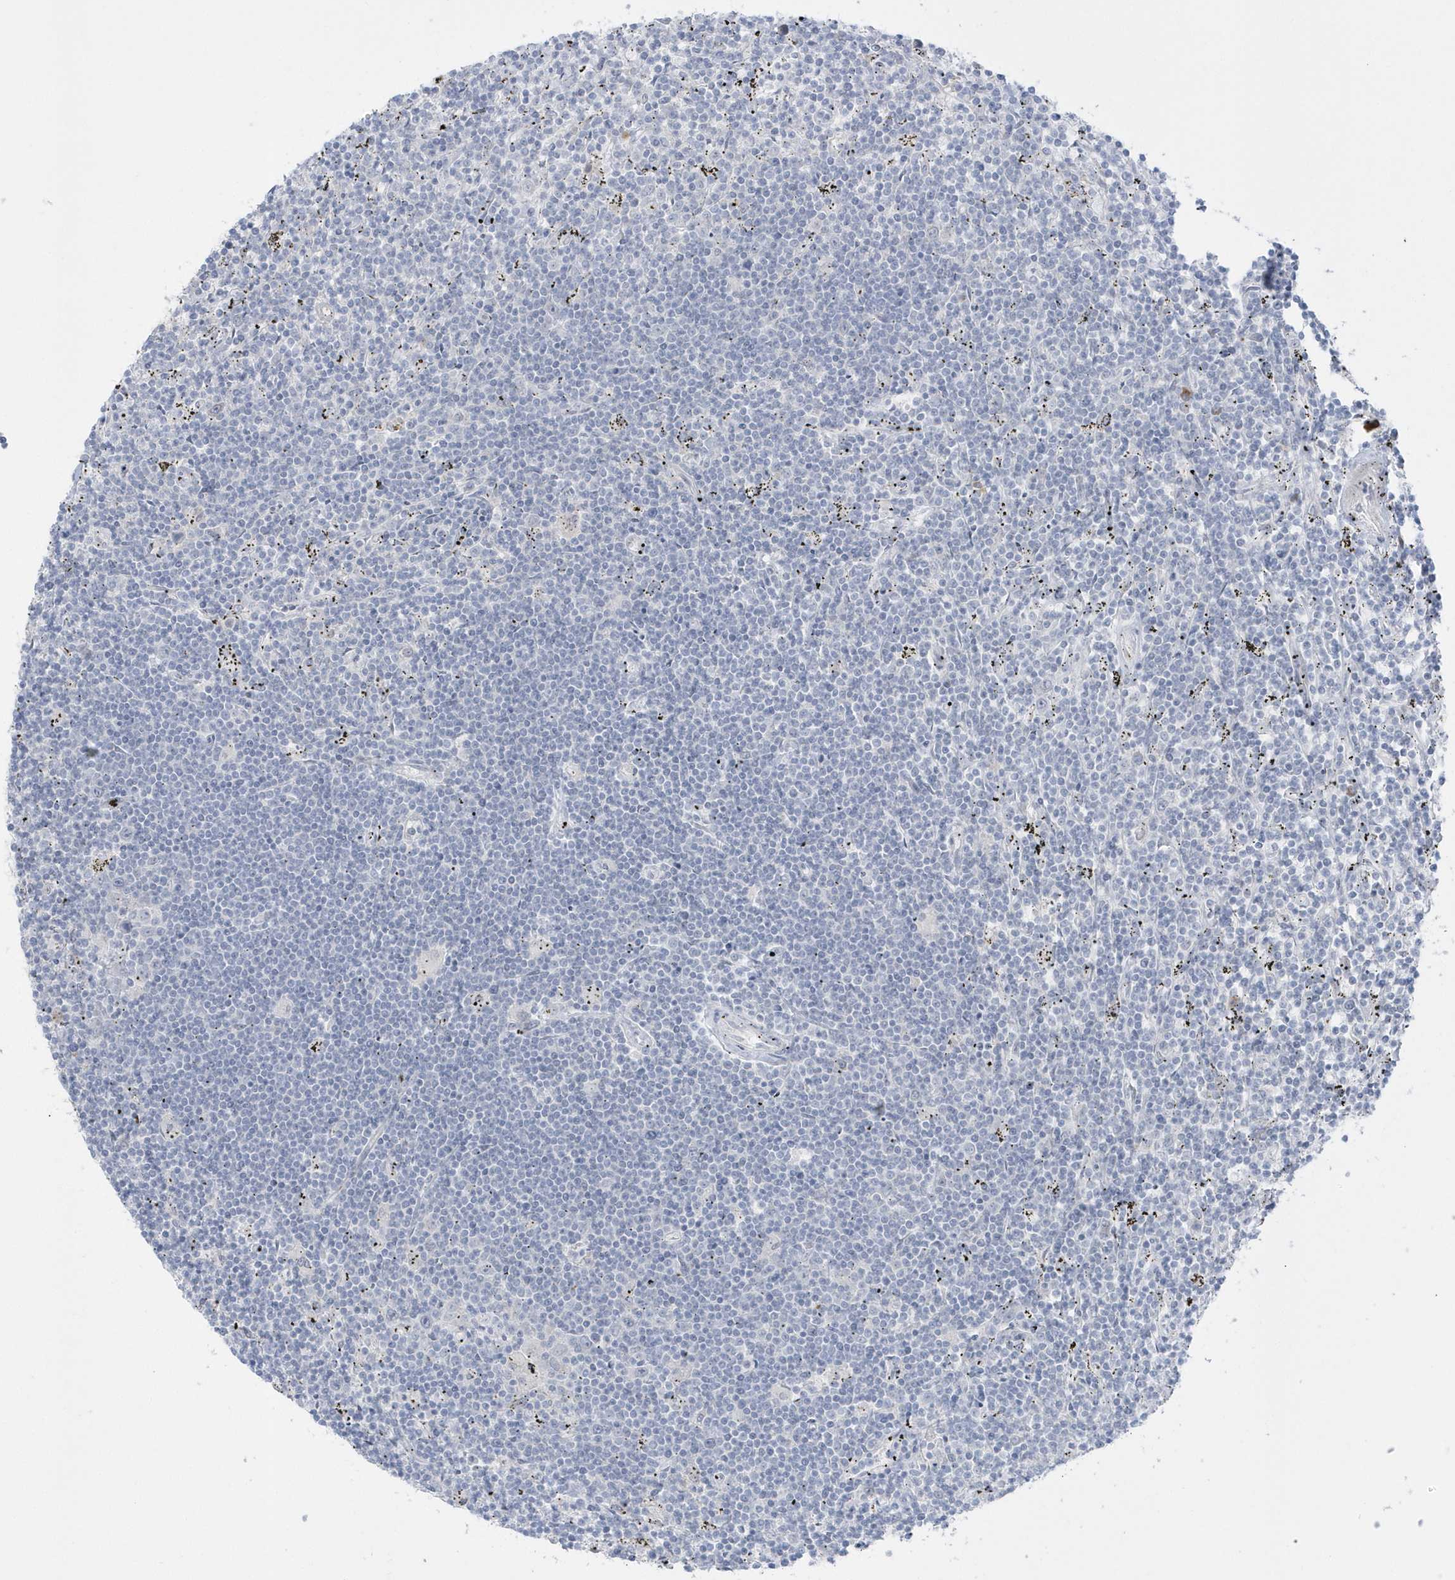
{"staining": {"intensity": "negative", "quantity": "none", "location": "none"}, "tissue": "lymphoma", "cell_type": "Tumor cells", "image_type": "cancer", "snomed": [{"axis": "morphology", "description": "Malignant lymphoma, non-Hodgkin's type, Low grade"}, {"axis": "topography", "description": "Spleen"}], "caption": "Tumor cells are negative for brown protein staining in malignant lymphoma, non-Hodgkin's type (low-grade).", "gene": "SEMA3D", "patient": {"sex": "male", "age": 76}}